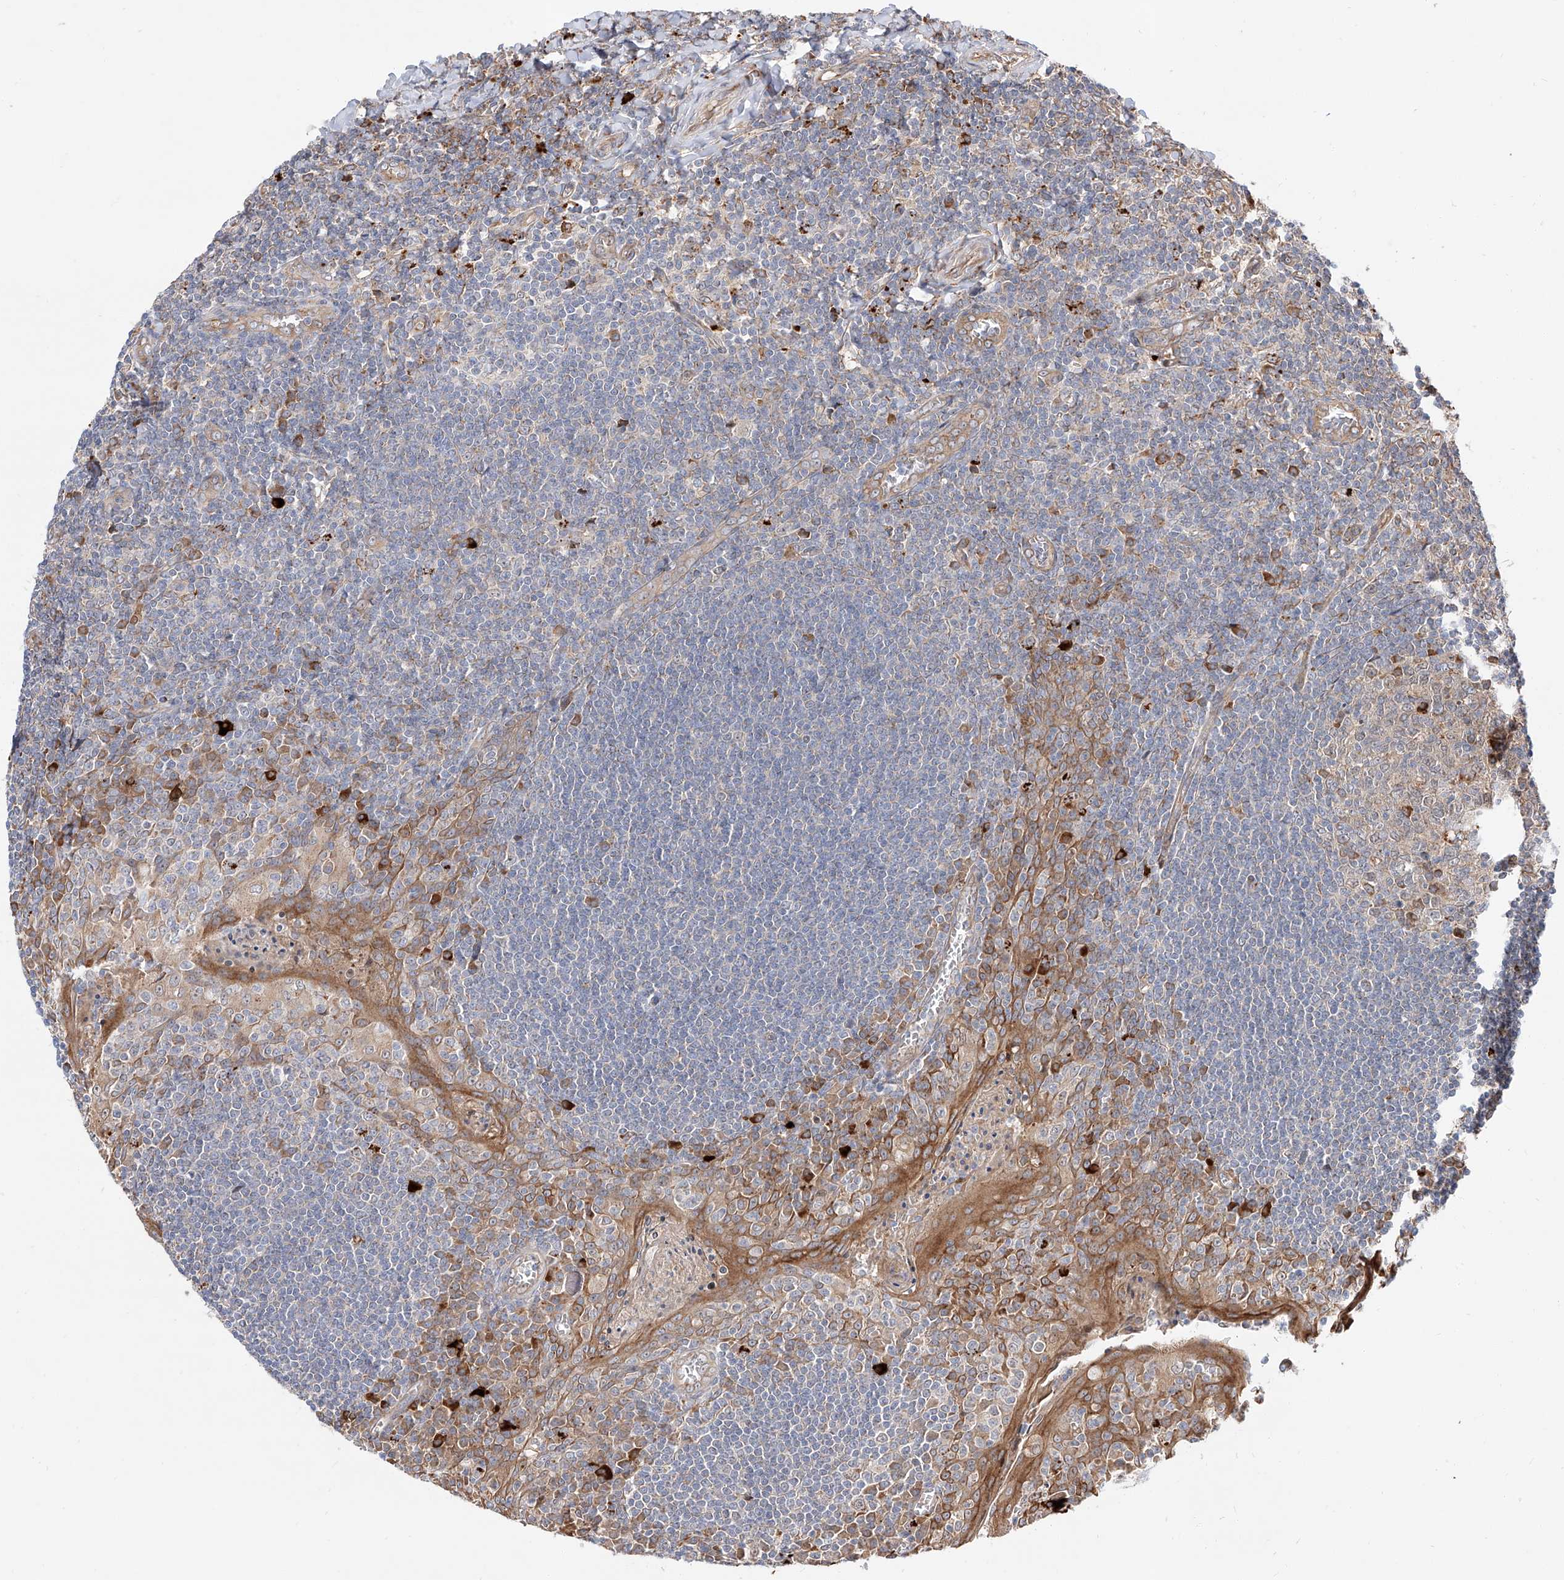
{"staining": {"intensity": "moderate", "quantity": "<25%", "location": "cytoplasmic/membranous"}, "tissue": "tonsil", "cell_type": "Germinal center cells", "image_type": "normal", "snomed": [{"axis": "morphology", "description": "Normal tissue, NOS"}, {"axis": "topography", "description": "Tonsil"}], "caption": "This micrograph shows normal tonsil stained with IHC to label a protein in brown. The cytoplasmic/membranous of germinal center cells show moderate positivity for the protein. Nuclei are counter-stained blue.", "gene": "DIRAS3", "patient": {"sex": "male", "age": 27}}